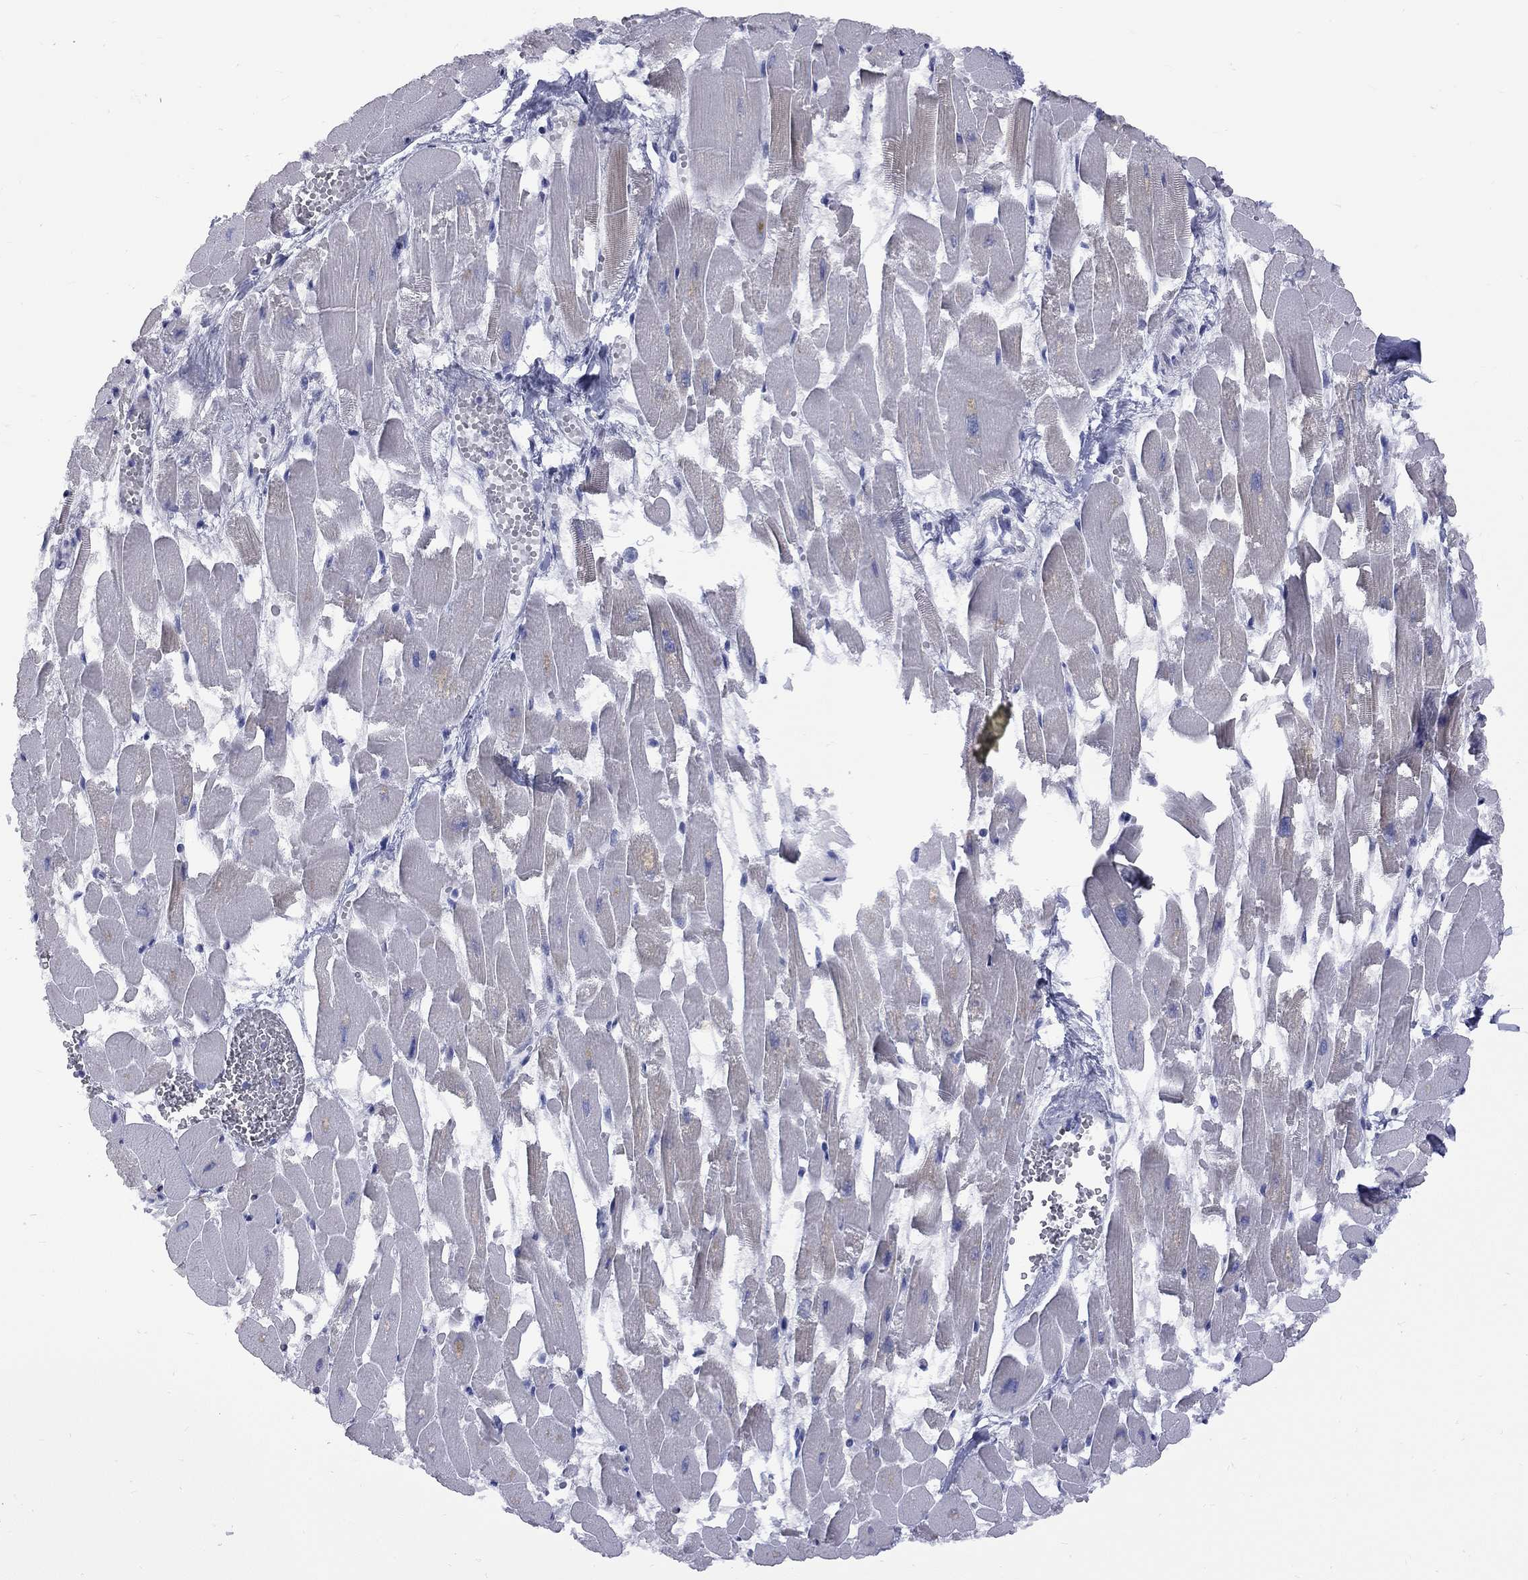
{"staining": {"intensity": "negative", "quantity": "none", "location": "none"}, "tissue": "heart muscle", "cell_type": "Cardiomyocytes", "image_type": "normal", "snomed": [{"axis": "morphology", "description": "Normal tissue, NOS"}, {"axis": "topography", "description": "Heart"}], "caption": "The image shows no staining of cardiomyocytes in unremarkable heart muscle. (Stains: DAB IHC with hematoxylin counter stain, Microscopy: brightfield microscopy at high magnification).", "gene": "ABCB4", "patient": {"sex": "female", "age": 52}}